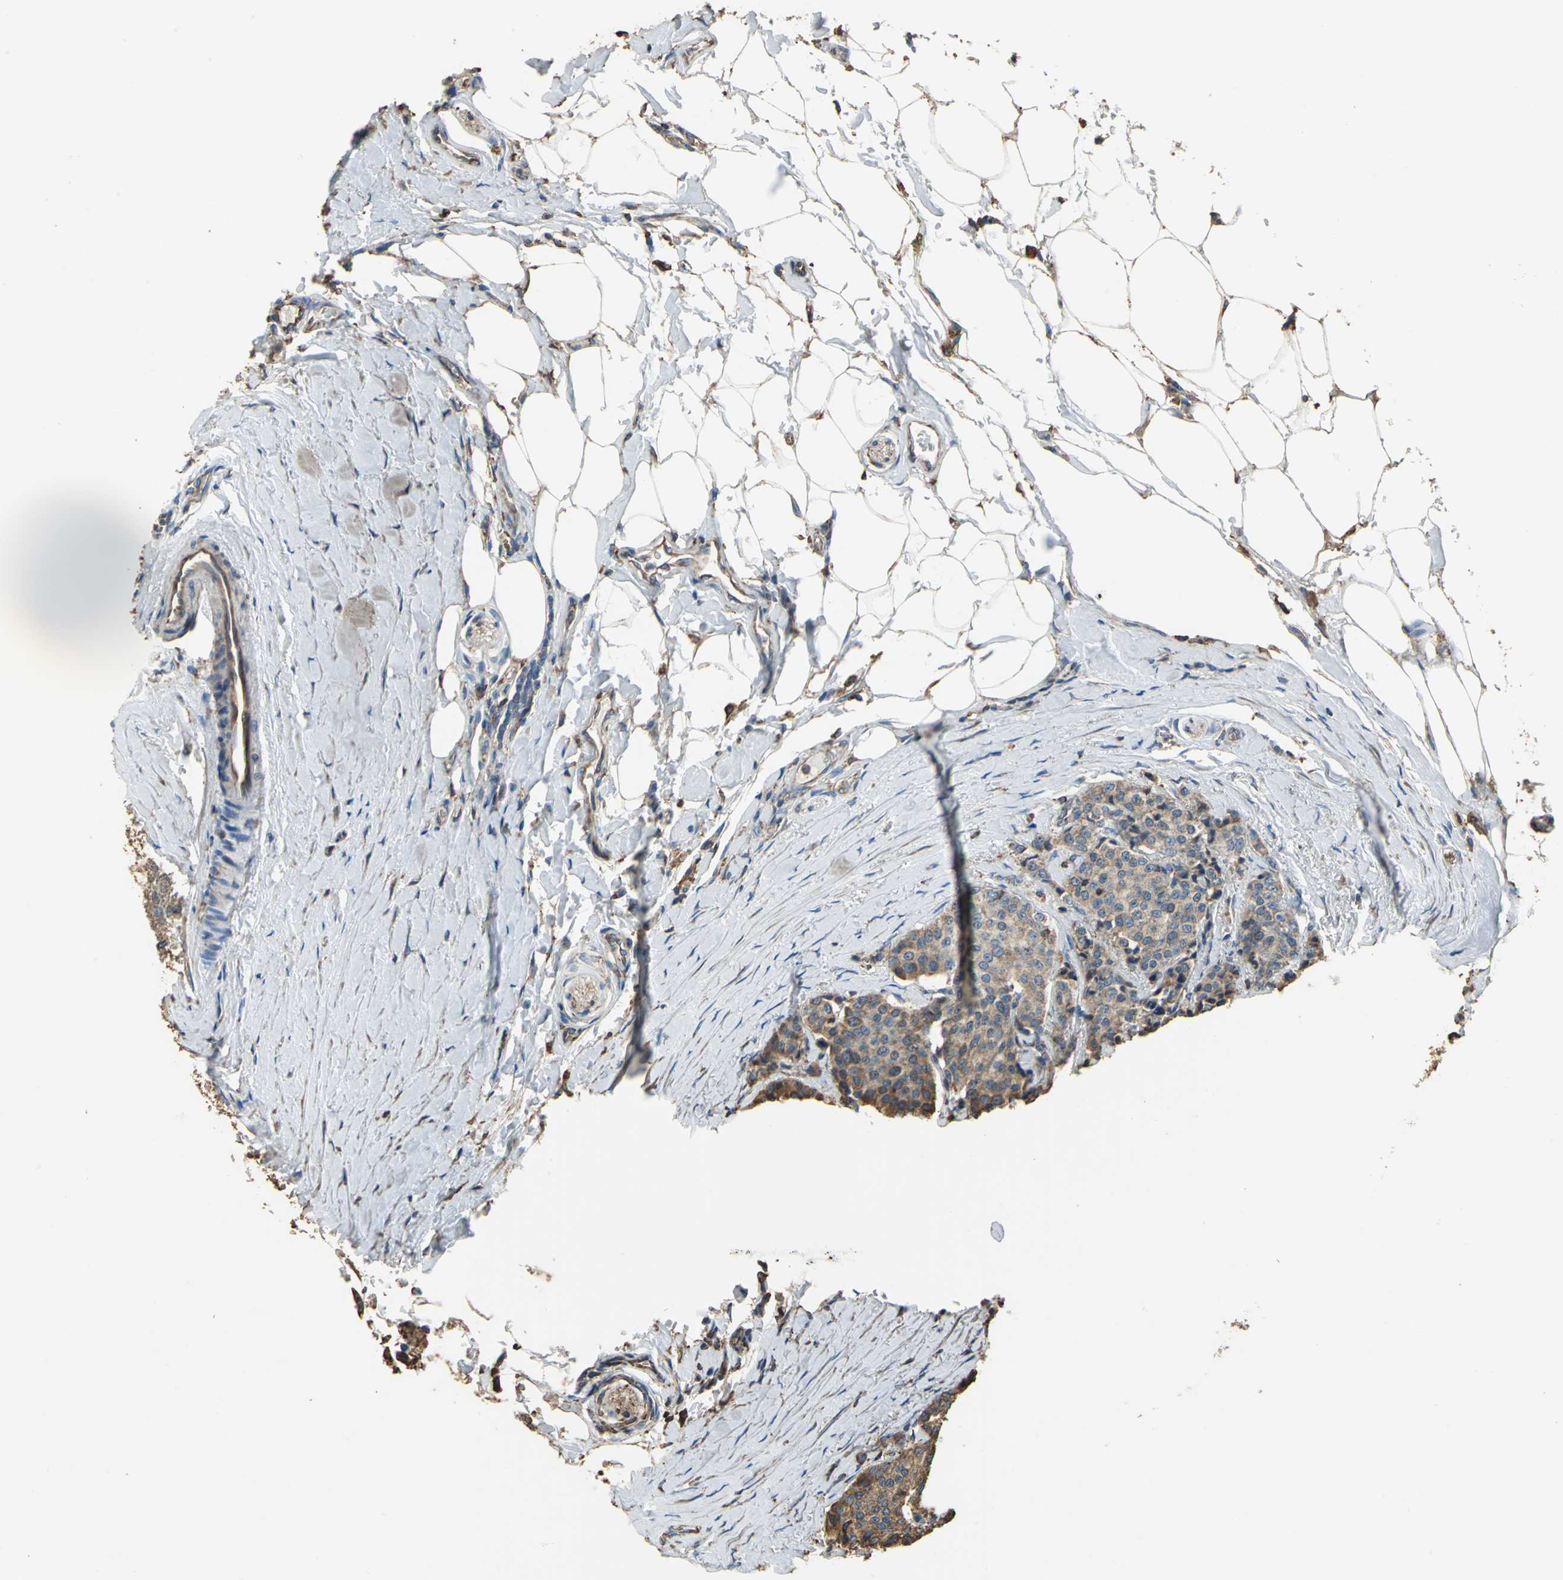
{"staining": {"intensity": "moderate", "quantity": ">75%", "location": "cytoplasmic/membranous"}, "tissue": "carcinoid", "cell_type": "Tumor cells", "image_type": "cancer", "snomed": [{"axis": "morphology", "description": "Carcinoid, malignant, NOS"}, {"axis": "topography", "description": "Colon"}], "caption": "Carcinoid stained for a protein (brown) shows moderate cytoplasmic/membranous positive positivity in about >75% of tumor cells.", "gene": "GPANK1", "patient": {"sex": "female", "age": 61}}